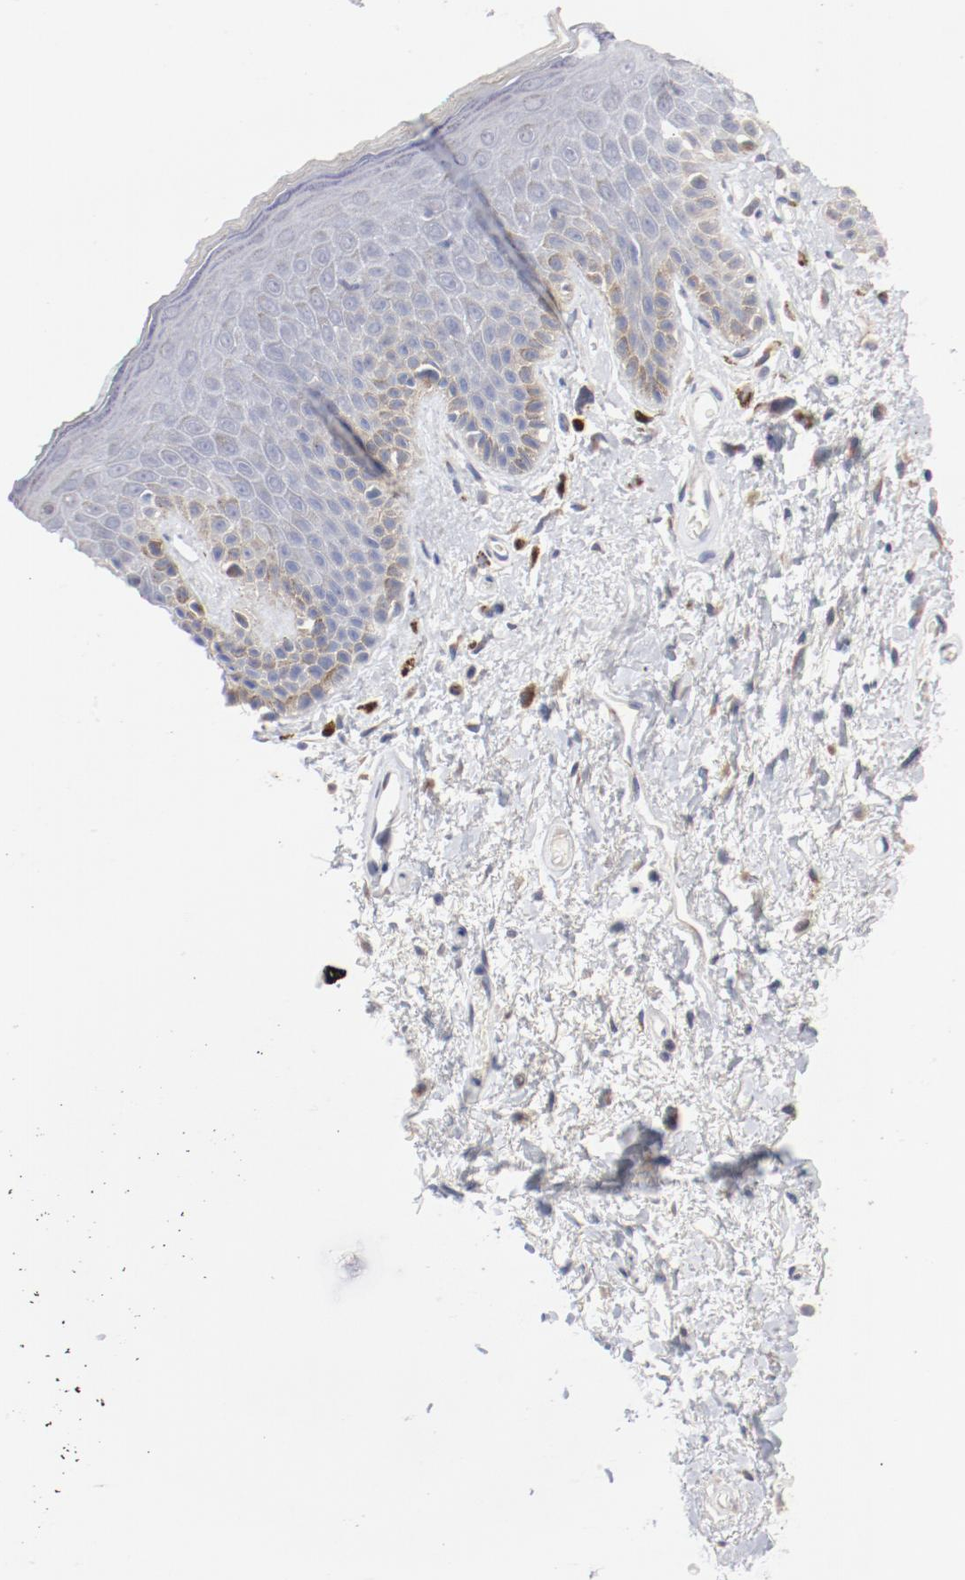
{"staining": {"intensity": "negative", "quantity": "none", "location": "none"}, "tissue": "skin", "cell_type": "Epidermal cells", "image_type": "normal", "snomed": [{"axis": "morphology", "description": "Normal tissue, NOS"}, {"axis": "topography", "description": "Anal"}], "caption": "Unremarkable skin was stained to show a protein in brown. There is no significant expression in epidermal cells. The staining was performed using DAB (3,3'-diaminobenzidine) to visualize the protein expression in brown, while the nuclei were stained in blue with hematoxylin (Magnification: 20x).", "gene": "AK7", "patient": {"sex": "male", "age": 74}}